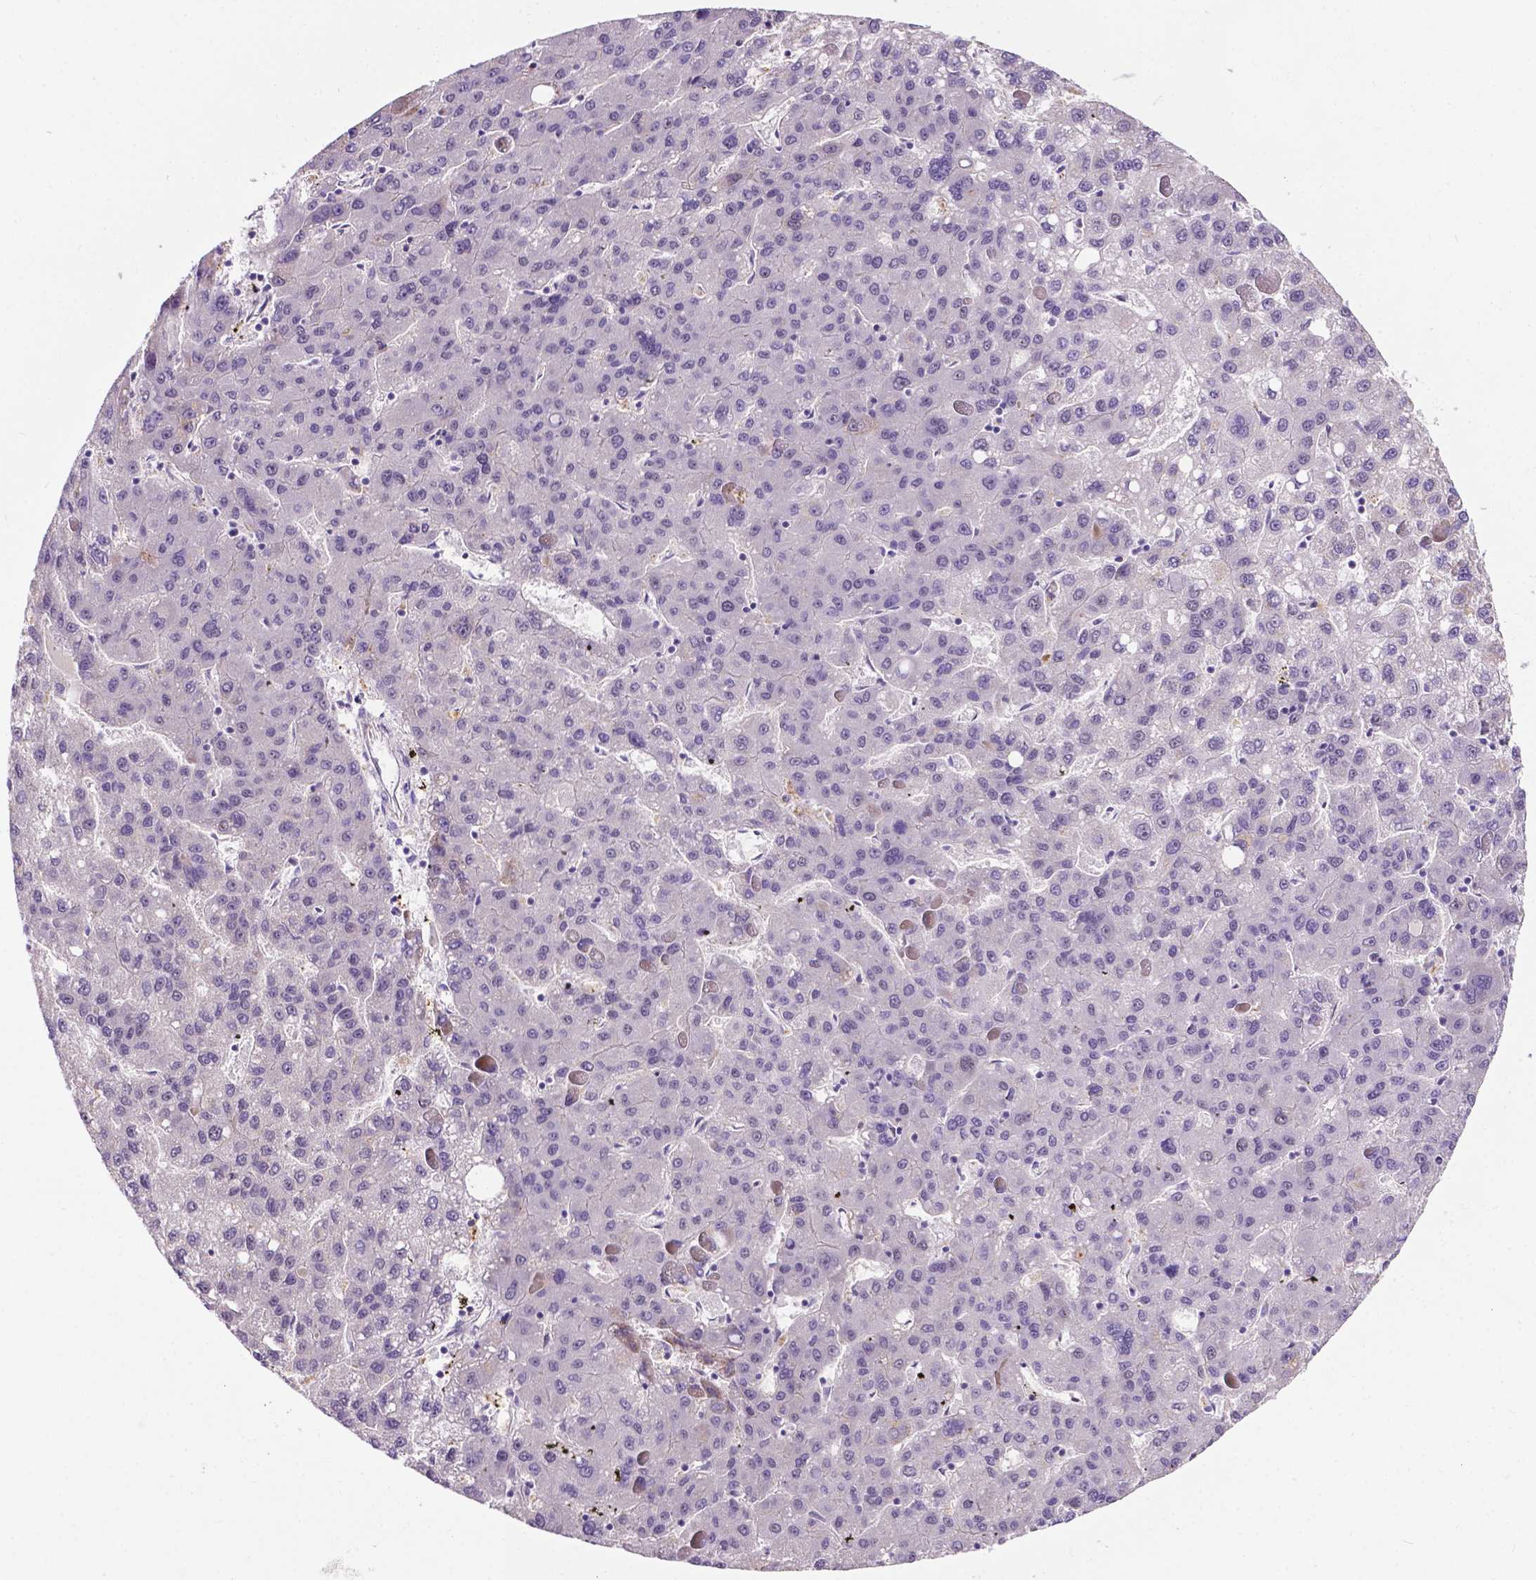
{"staining": {"intensity": "negative", "quantity": "none", "location": "none"}, "tissue": "liver cancer", "cell_type": "Tumor cells", "image_type": "cancer", "snomed": [{"axis": "morphology", "description": "Carcinoma, Hepatocellular, NOS"}, {"axis": "topography", "description": "Liver"}], "caption": "IHC of human liver hepatocellular carcinoma reveals no staining in tumor cells.", "gene": "SMAD3", "patient": {"sex": "female", "age": 82}}